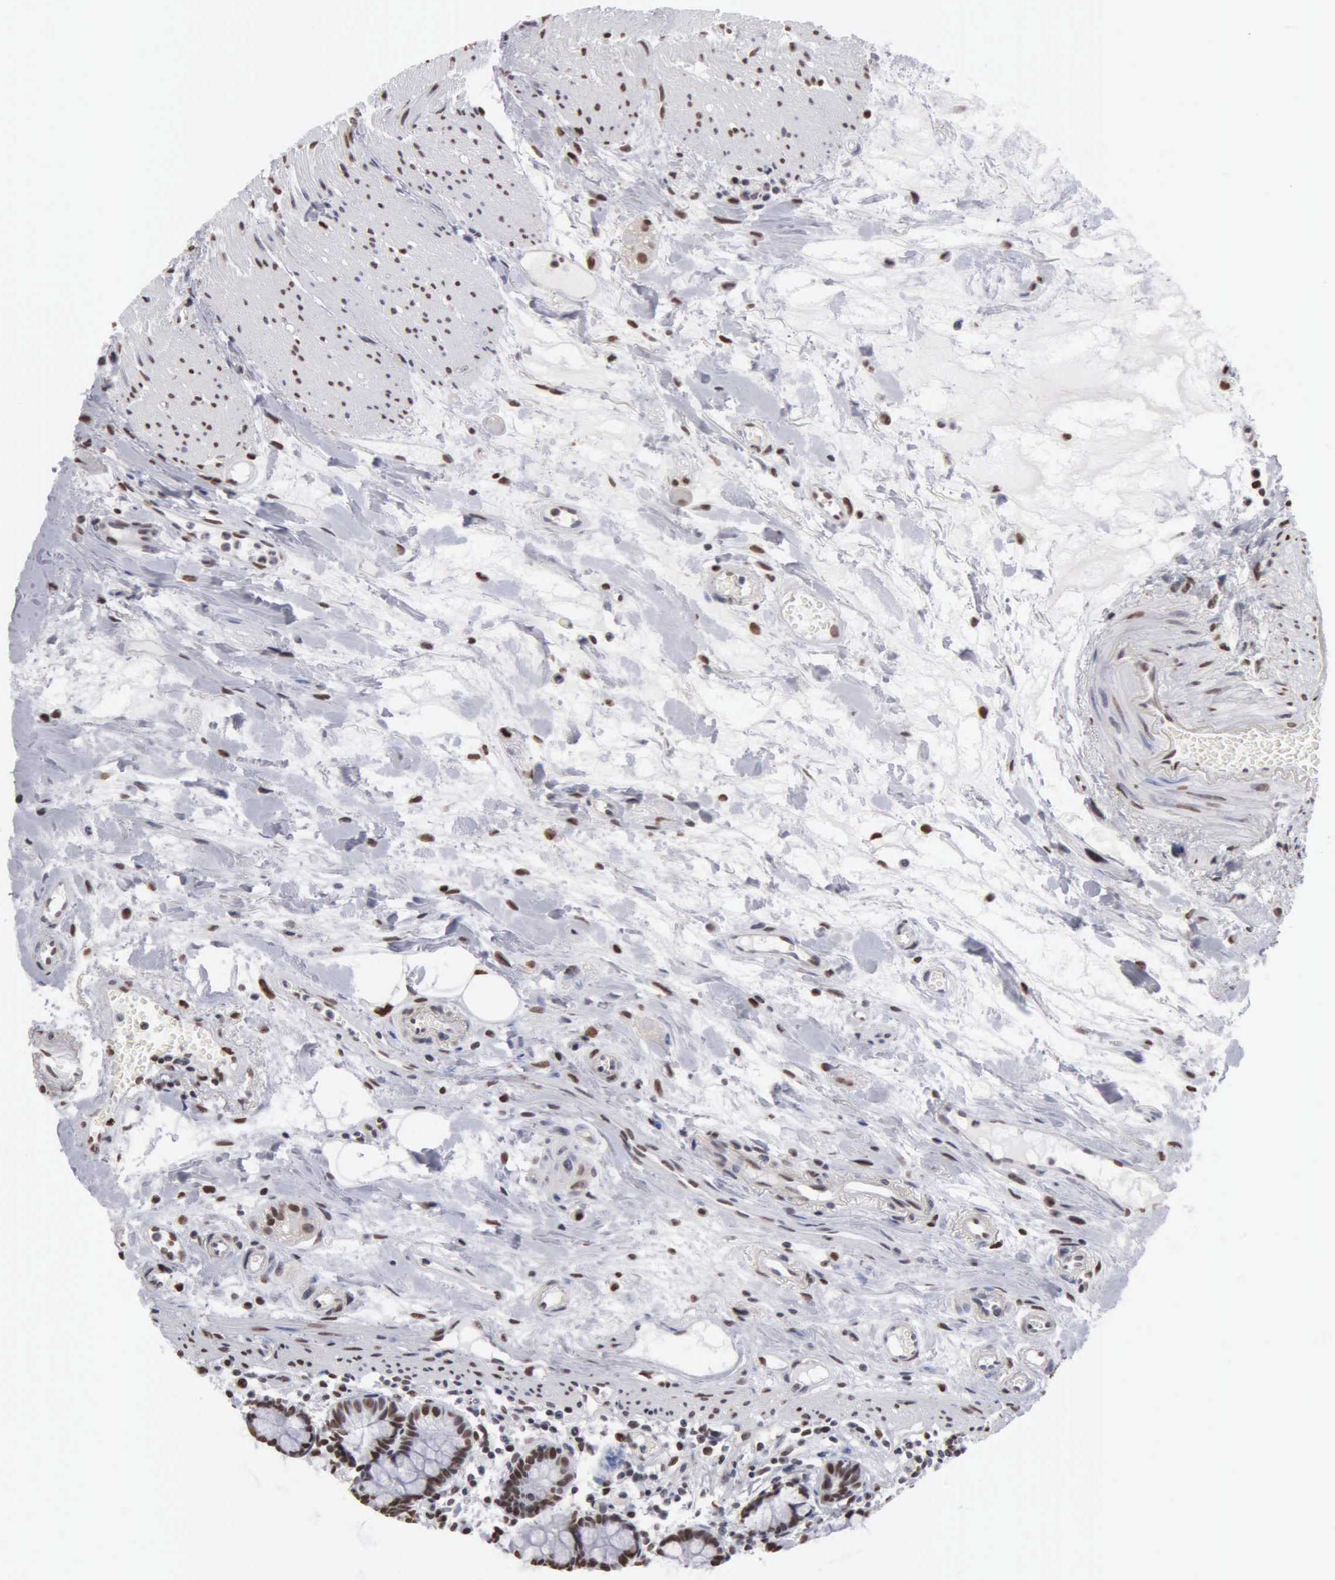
{"staining": {"intensity": "strong", "quantity": ">75%", "location": "nuclear"}, "tissue": "small intestine", "cell_type": "Glandular cells", "image_type": "normal", "snomed": [{"axis": "morphology", "description": "Normal tissue, NOS"}, {"axis": "topography", "description": "Small intestine"}], "caption": "Strong nuclear positivity is identified in about >75% of glandular cells in unremarkable small intestine.", "gene": "CCNG1", "patient": {"sex": "female", "age": 51}}